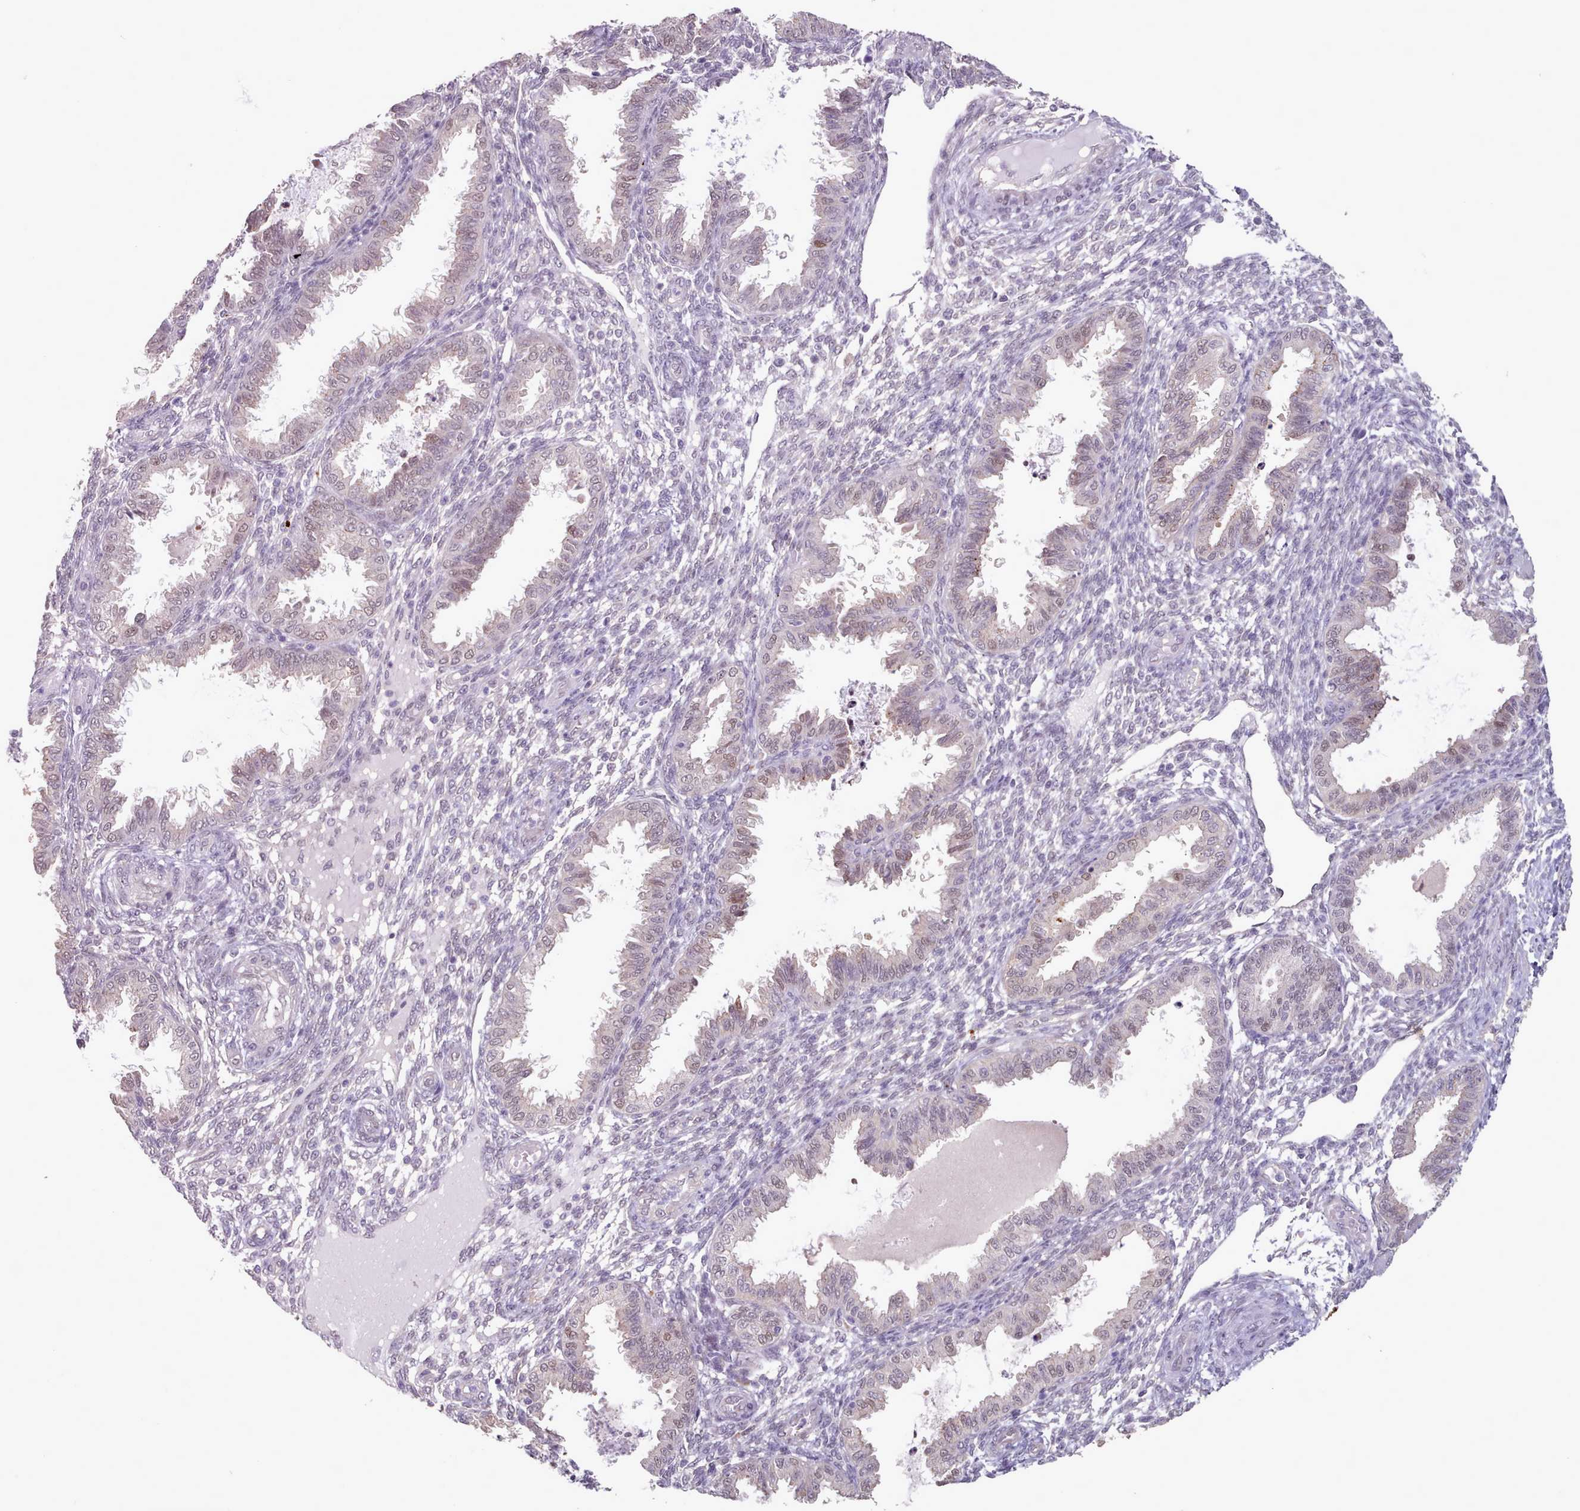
{"staining": {"intensity": "weak", "quantity": "<25%", "location": "nuclear"}, "tissue": "endometrium", "cell_type": "Cells in endometrial stroma", "image_type": "normal", "snomed": [{"axis": "morphology", "description": "Normal tissue, NOS"}, {"axis": "topography", "description": "Endometrium"}], "caption": "The image shows no staining of cells in endometrial stroma in unremarkable endometrium. (Immunohistochemistry, brightfield microscopy, high magnification).", "gene": "CES3", "patient": {"sex": "female", "age": 33}}